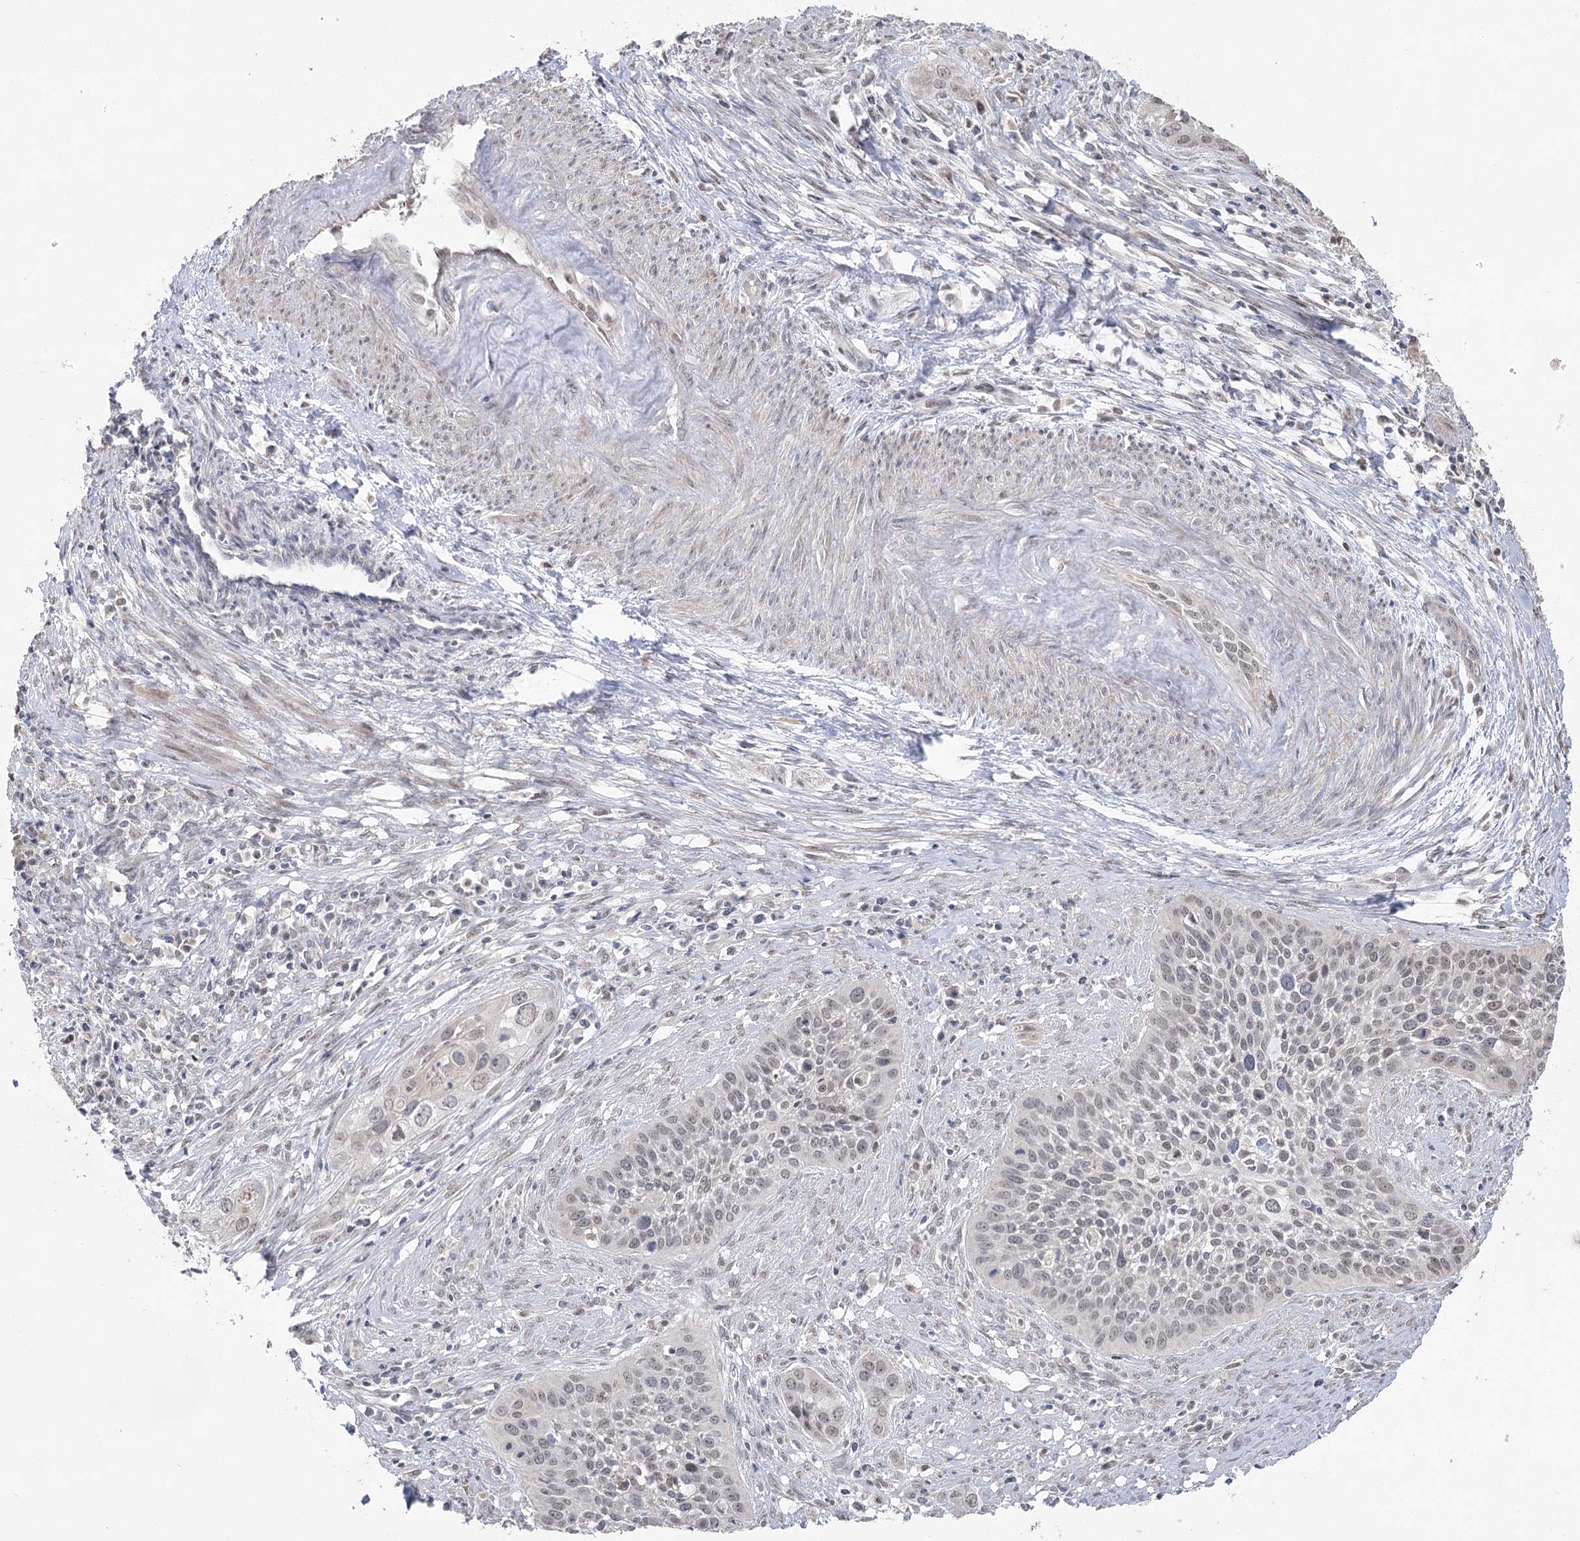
{"staining": {"intensity": "negative", "quantity": "none", "location": "none"}, "tissue": "cervical cancer", "cell_type": "Tumor cells", "image_type": "cancer", "snomed": [{"axis": "morphology", "description": "Squamous cell carcinoma, NOS"}, {"axis": "topography", "description": "Cervix"}], "caption": "Immunohistochemical staining of human cervical squamous cell carcinoma demonstrates no significant positivity in tumor cells.", "gene": "RUFY4", "patient": {"sex": "female", "age": 34}}